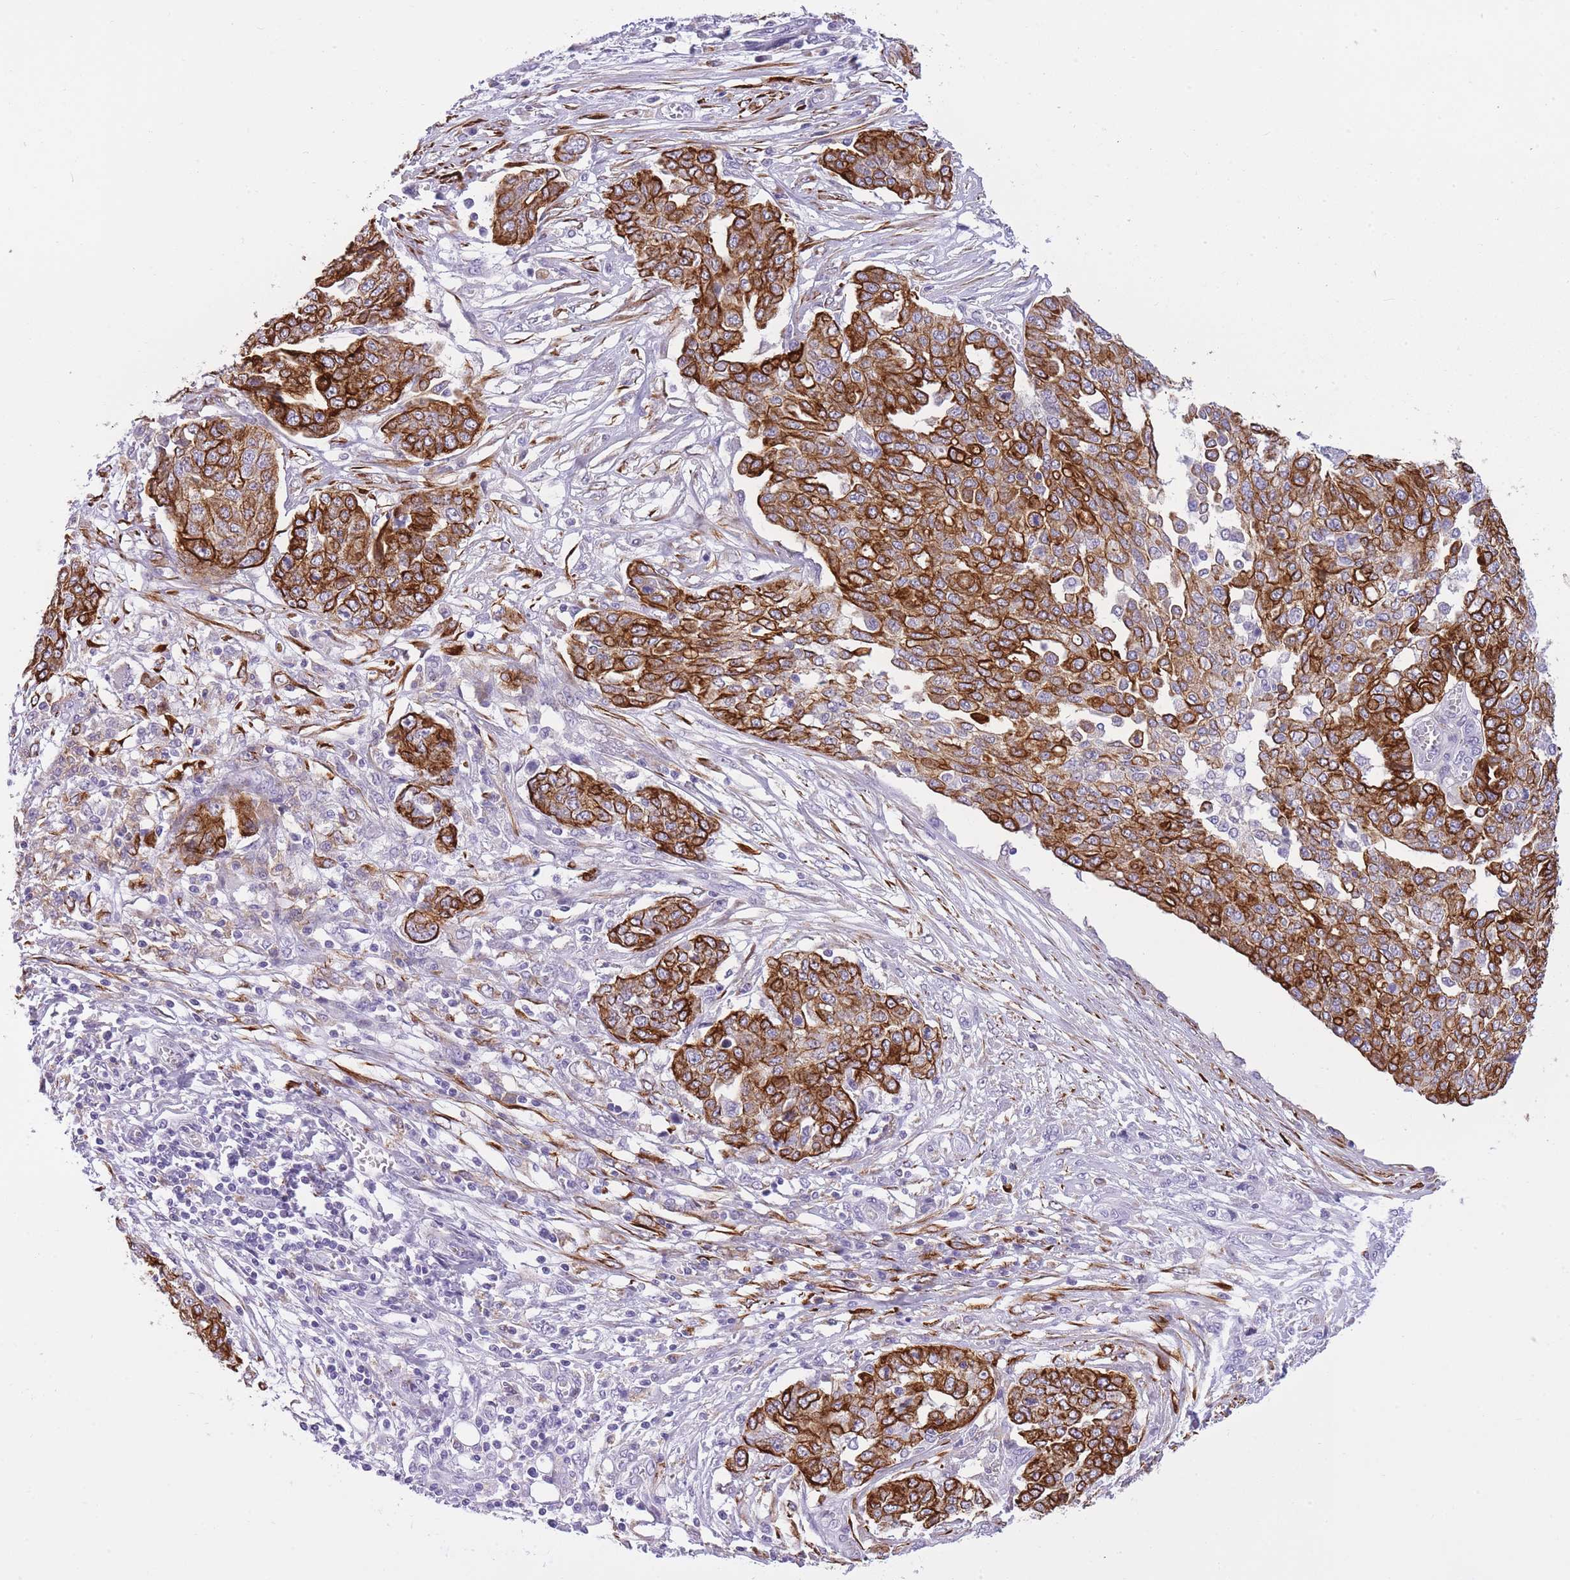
{"staining": {"intensity": "strong", "quantity": ">75%", "location": "cytoplasmic/membranous"}, "tissue": "ovarian cancer", "cell_type": "Tumor cells", "image_type": "cancer", "snomed": [{"axis": "morphology", "description": "Cystadenocarcinoma, serous, NOS"}, {"axis": "topography", "description": "Soft tissue"}, {"axis": "topography", "description": "Ovary"}], "caption": "A high amount of strong cytoplasmic/membranous positivity is seen in approximately >75% of tumor cells in serous cystadenocarcinoma (ovarian) tissue.", "gene": "RADX", "patient": {"sex": "female", "age": 57}}